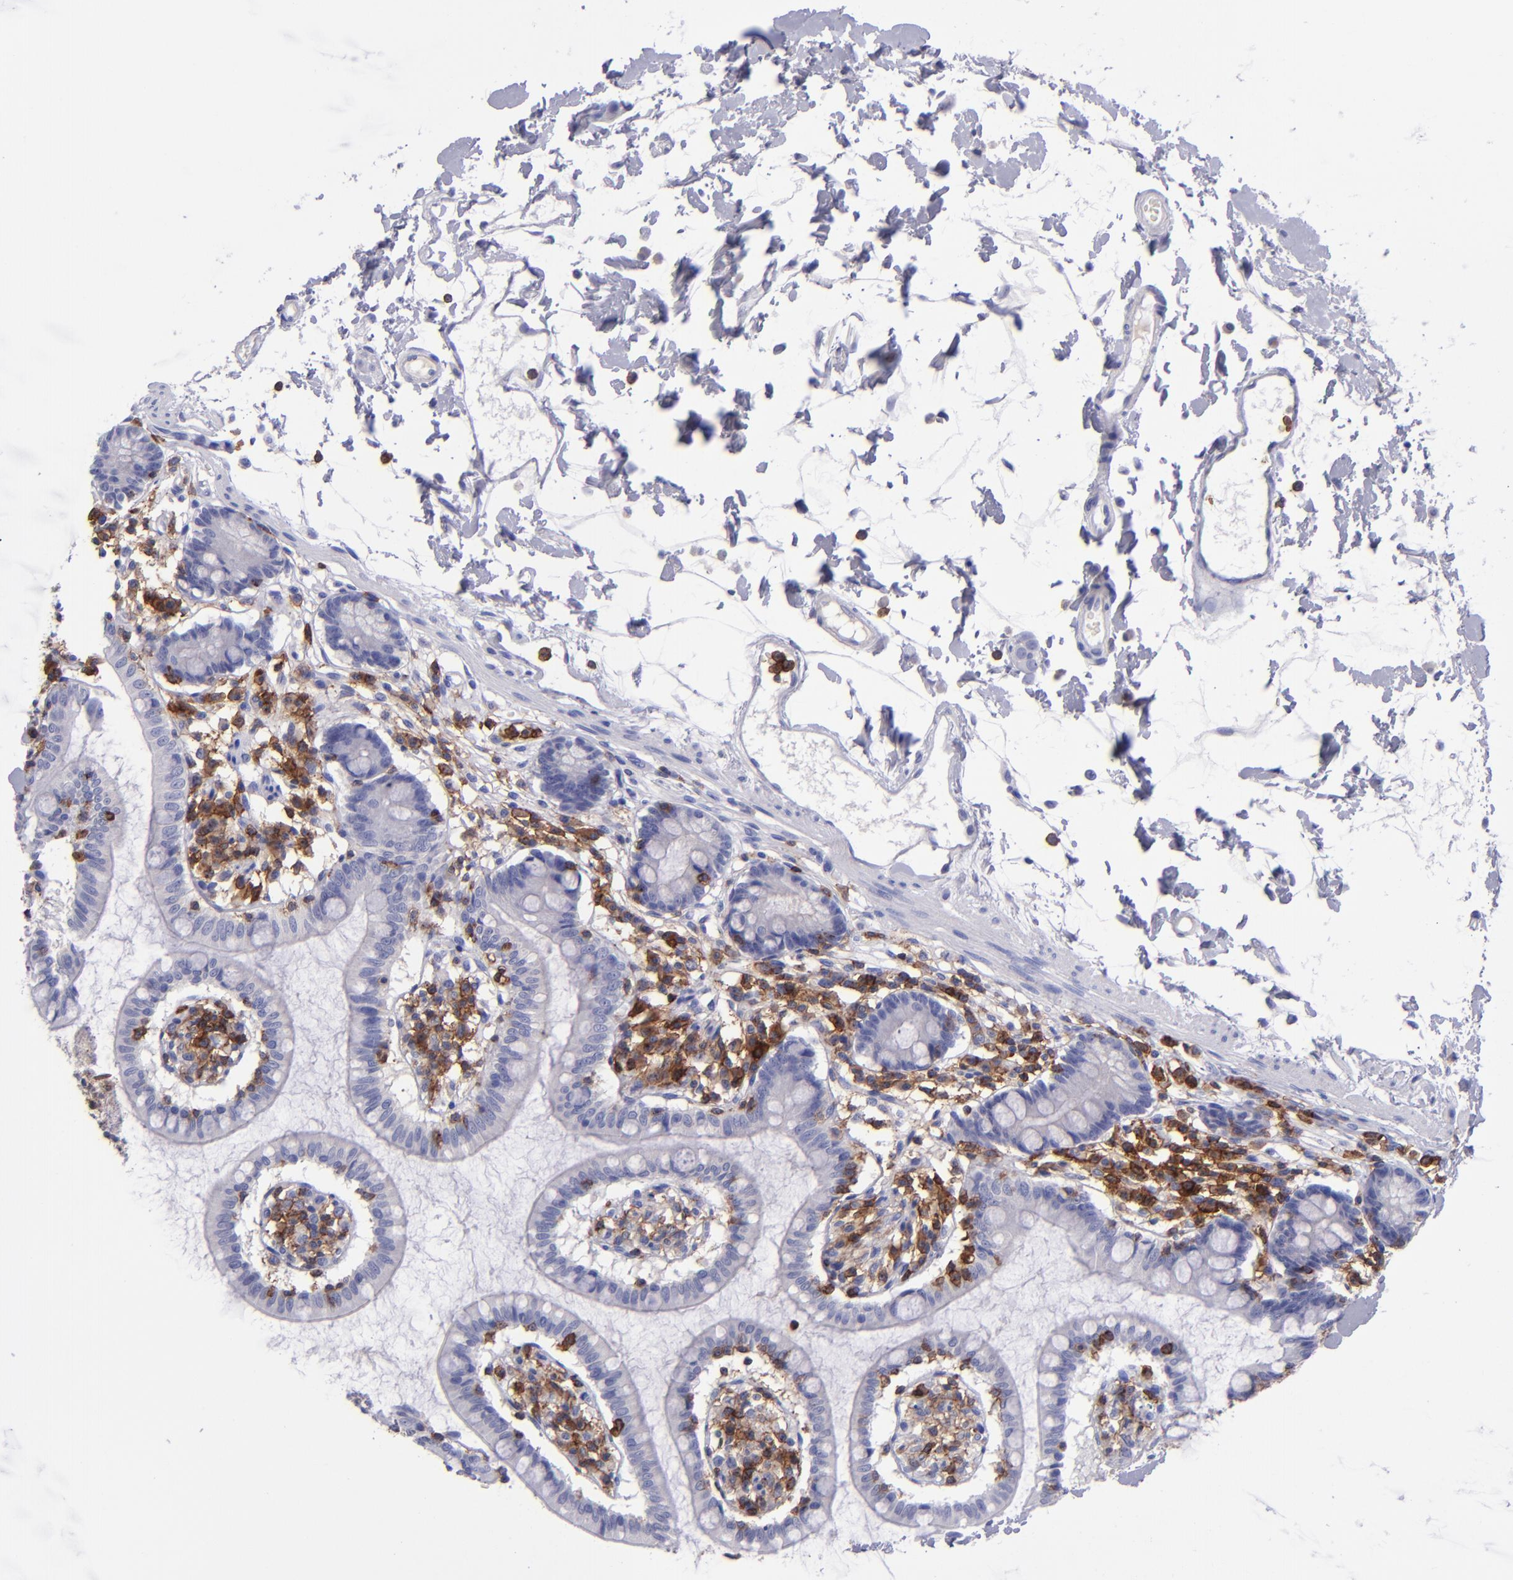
{"staining": {"intensity": "negative", "quantity": "none", "location": "none"}, "tissue": "small intestine", "cell_type": "Glandular cells", "image_type": "normal", "snomed": [{"axis": "morphology", "description": "Normal tissue, NOS"}, {"axis": "topography", "description": "Small intestine"}], "caption": "Immunohistochemistry photomicrograph of normal human small intestine stained for a protein (brown), which shows no positivity in glandular cells.", "gene": "ICAM3", "patient": {"sex": "female", "age": 61}}